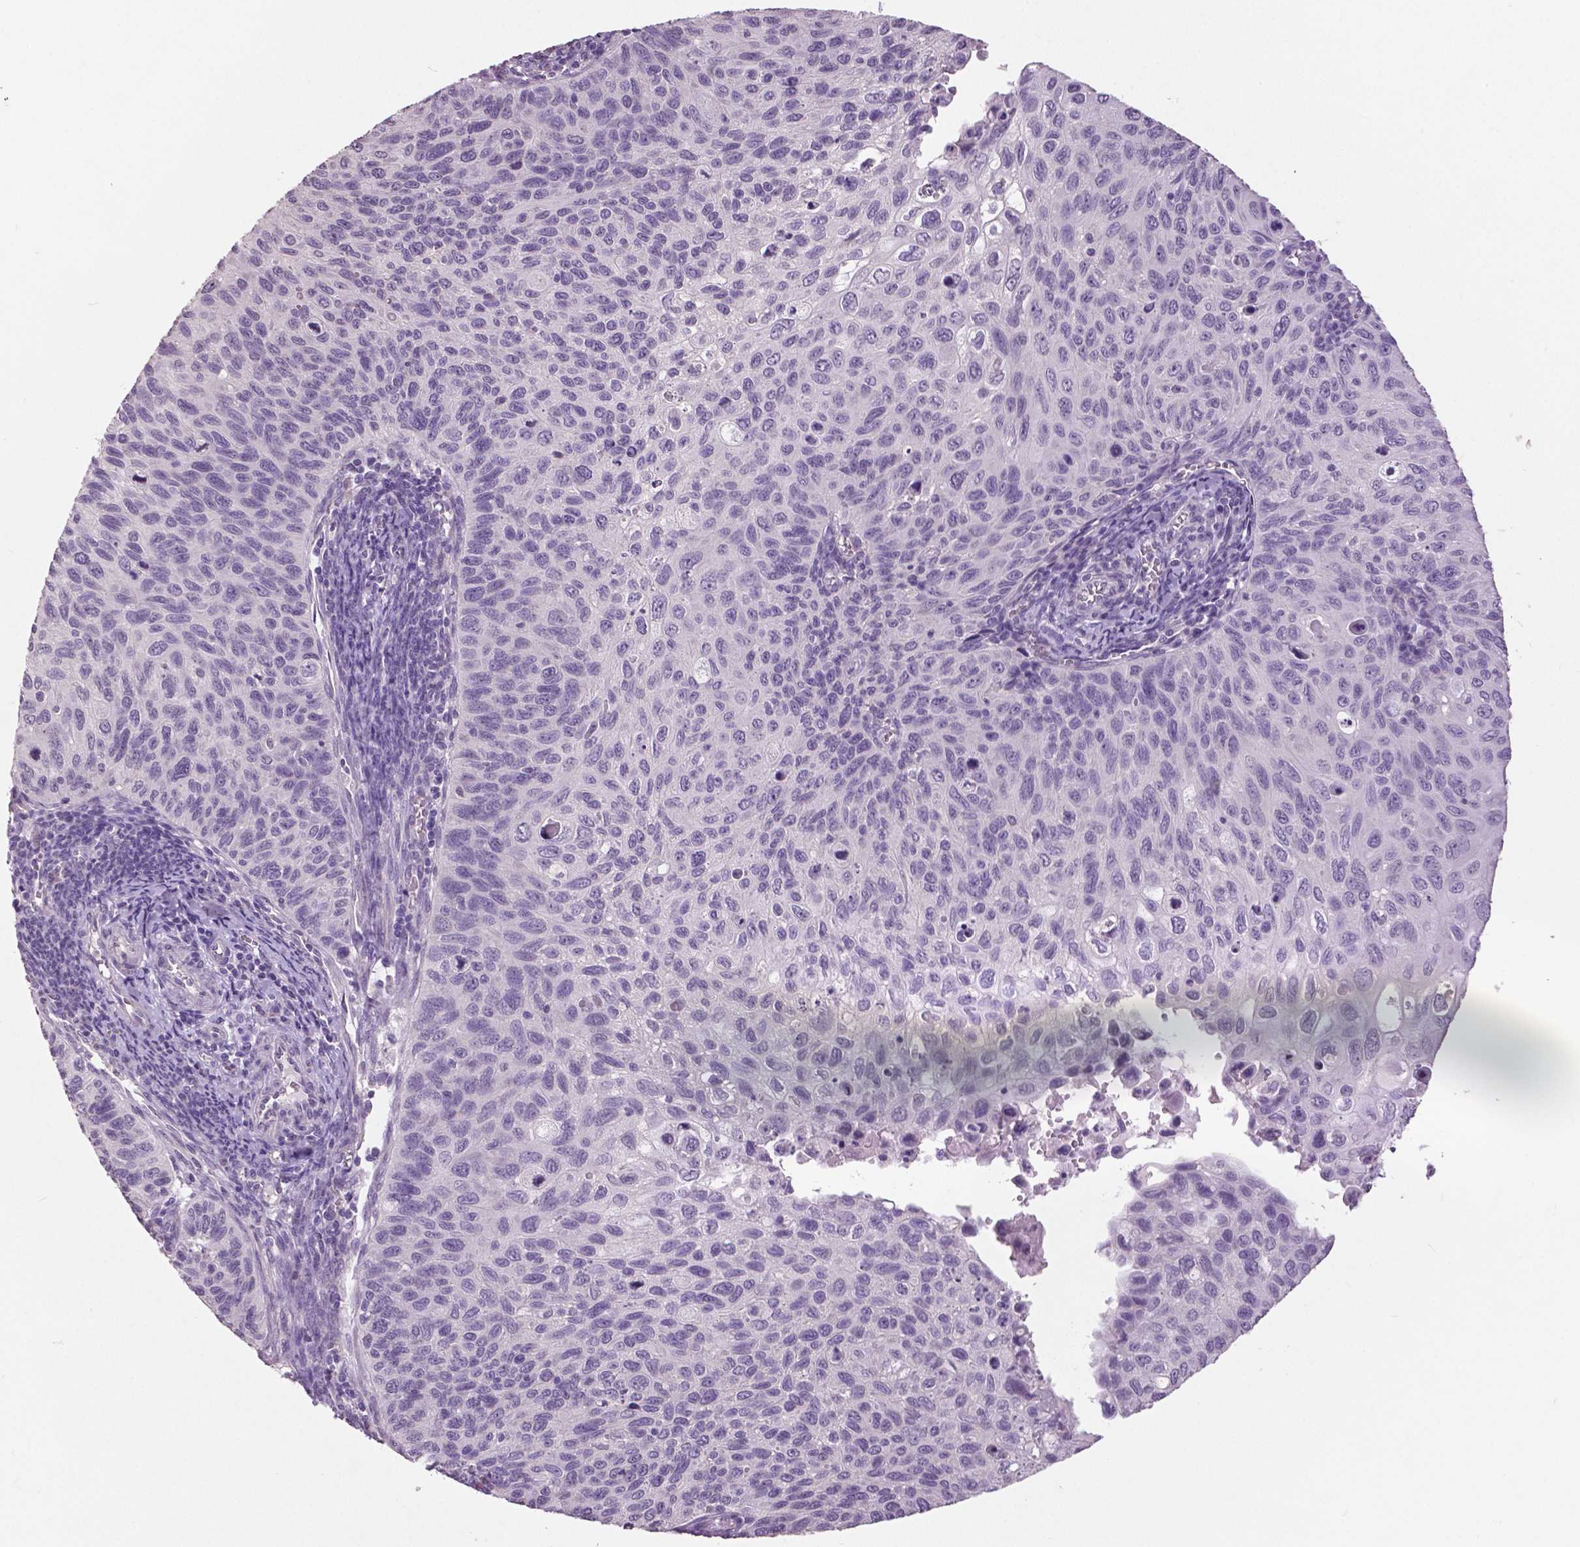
{"staining": {"intensity": "negative", "quantity": "none", "location": "none"}, "tissue": "cervical cancer", "cell_type": "Tumor cells", "image_type": "cancer", "snomed": [{"axis": "morphology", "description": "Squamous cell carcinoma, NOS"}, {"axis": "topography", "description": "Cervix"}], "caption": "Image shows no significant protein staining in tumor cells of cervical squamous cell carcinoma.", "gene": "GRIN2A", "patient": {"sex": "female", "age": 70}}